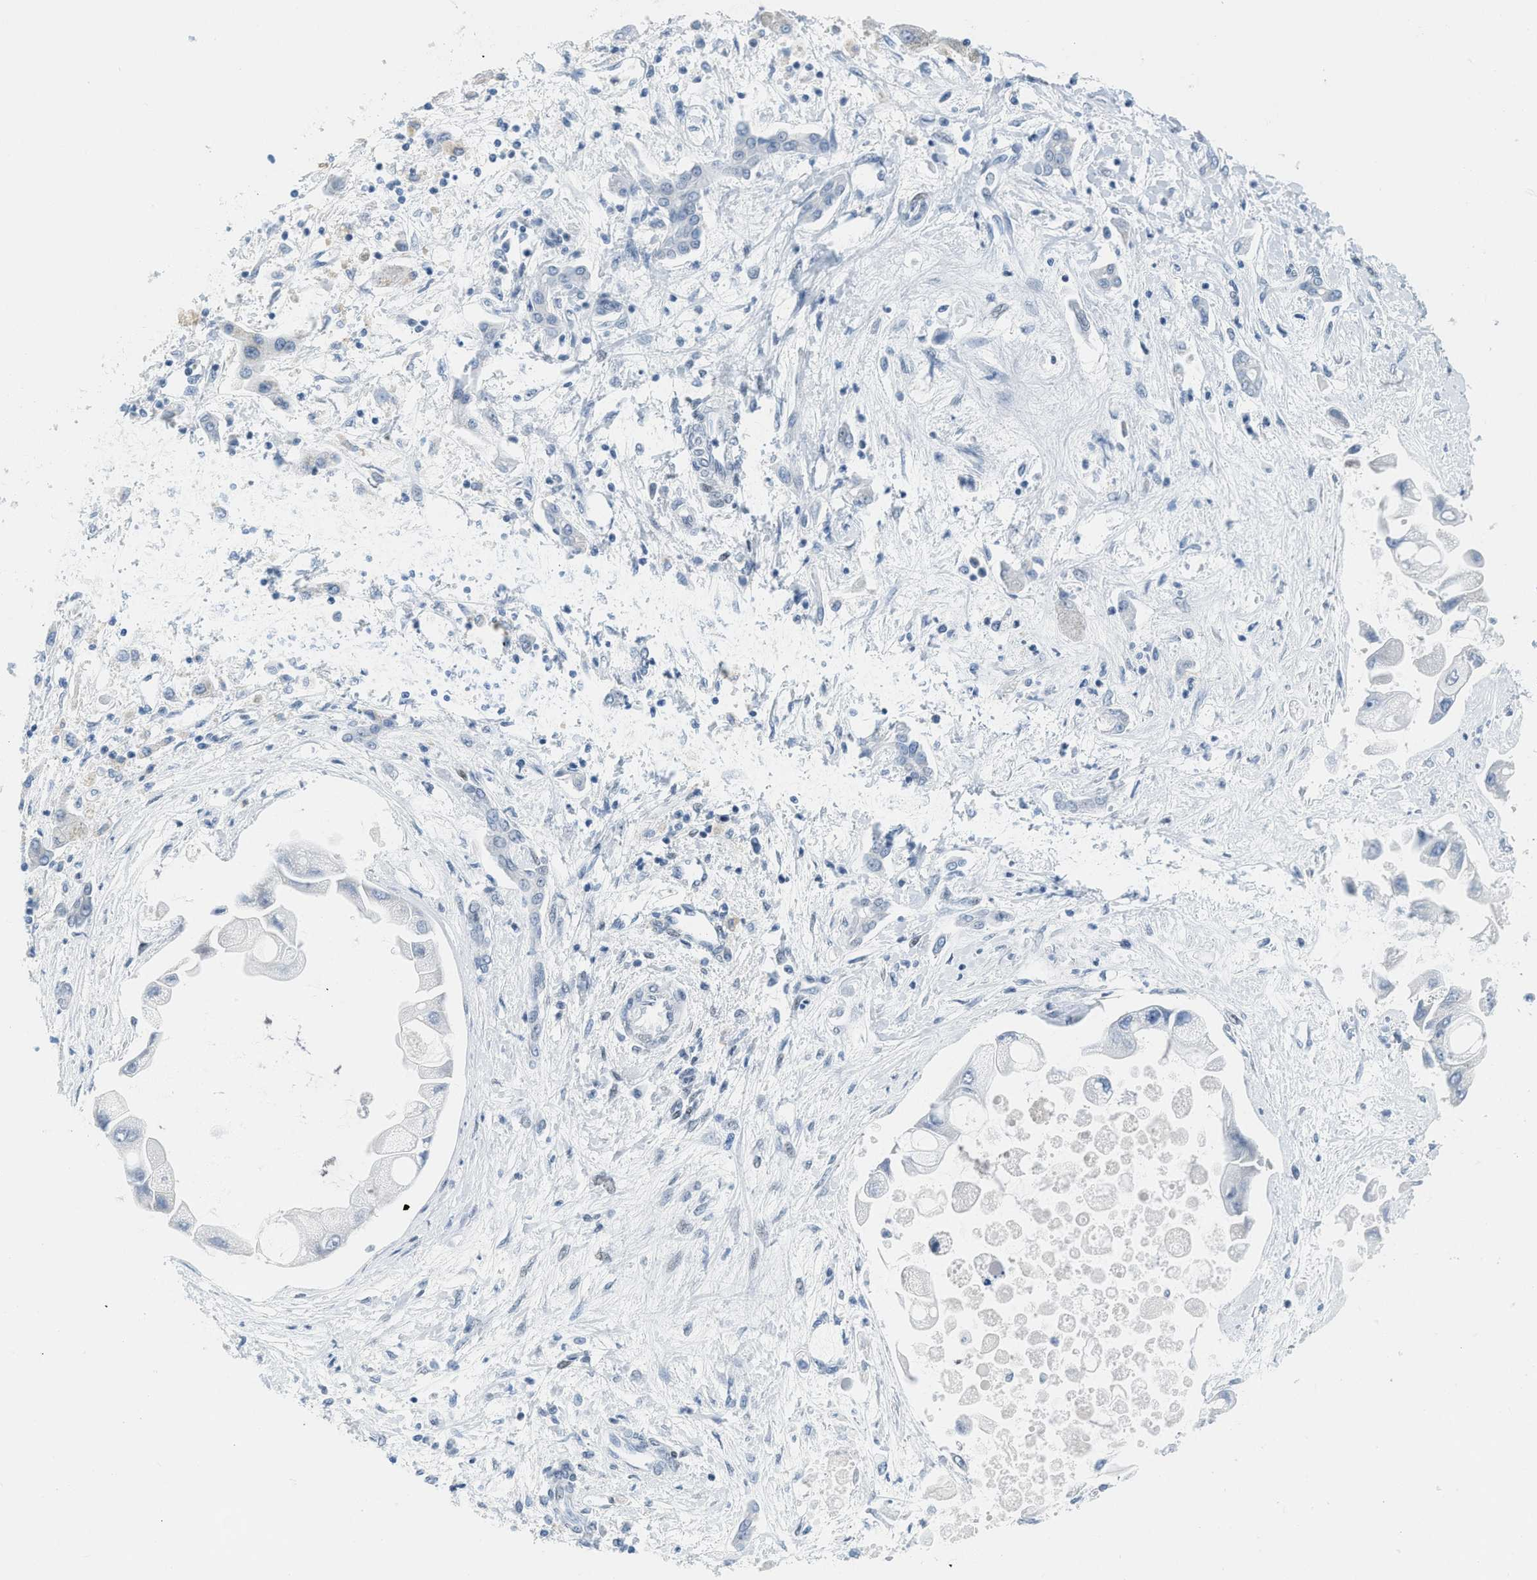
{"staining": {"intensity": "negative", "quantity": "none", "location": "none"}, "tissue": "liver cancer", "cell_type": "Tumor cells", "image_type": "cancer", "snomed": [{"axis": "morphology", "description": "Cholangiocarcinoma"}, {"axis": "topography", "description": "Liver"}], "caption": "Human liver cancer (cholangiocarcinoma) stained for a protein using immunohistochemistry (IHC) reveals no expression in tumor cells.", "gene": "PBX1", "patient": {"sex": "male", "age": 50}}